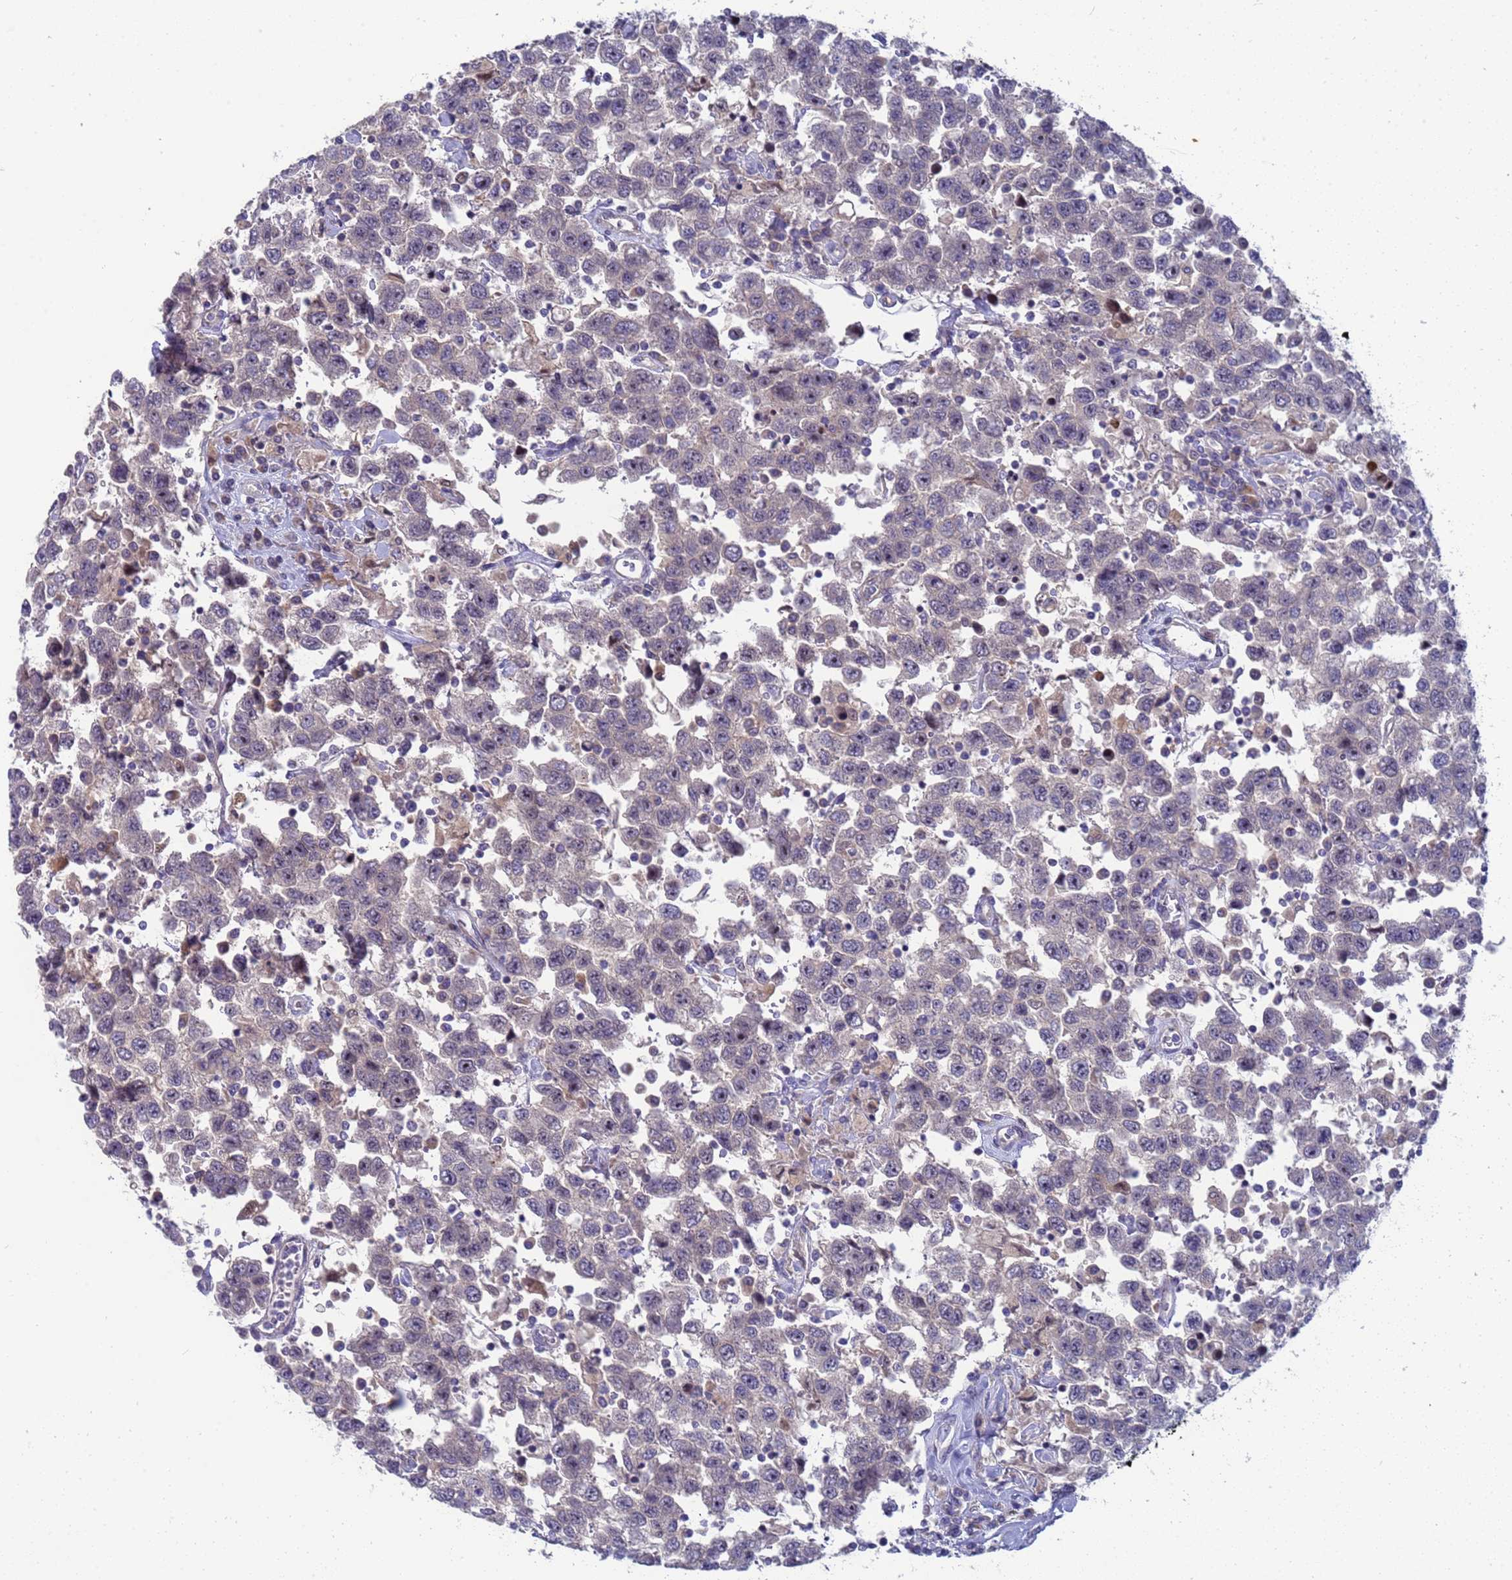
{"staining": {"intensity": "negative", "quantity": "none", "location": "none"}, "tissue": "testis cancer", "cell_type": "Tumor cells", "image_type": "cancer", "snomed": [{"axis": "morphology", "description": "Seminoma, NOS"}, {"axis": "topography", "description": "Testis"}], "caption": "DAB (3,3'-diaminobenzidine) immunohistochemical staining of testis seminoma reveals no significant expression in tumor cells.", "gene": "ENOSF1", "patient": {"sex": "male", "age": 41}}